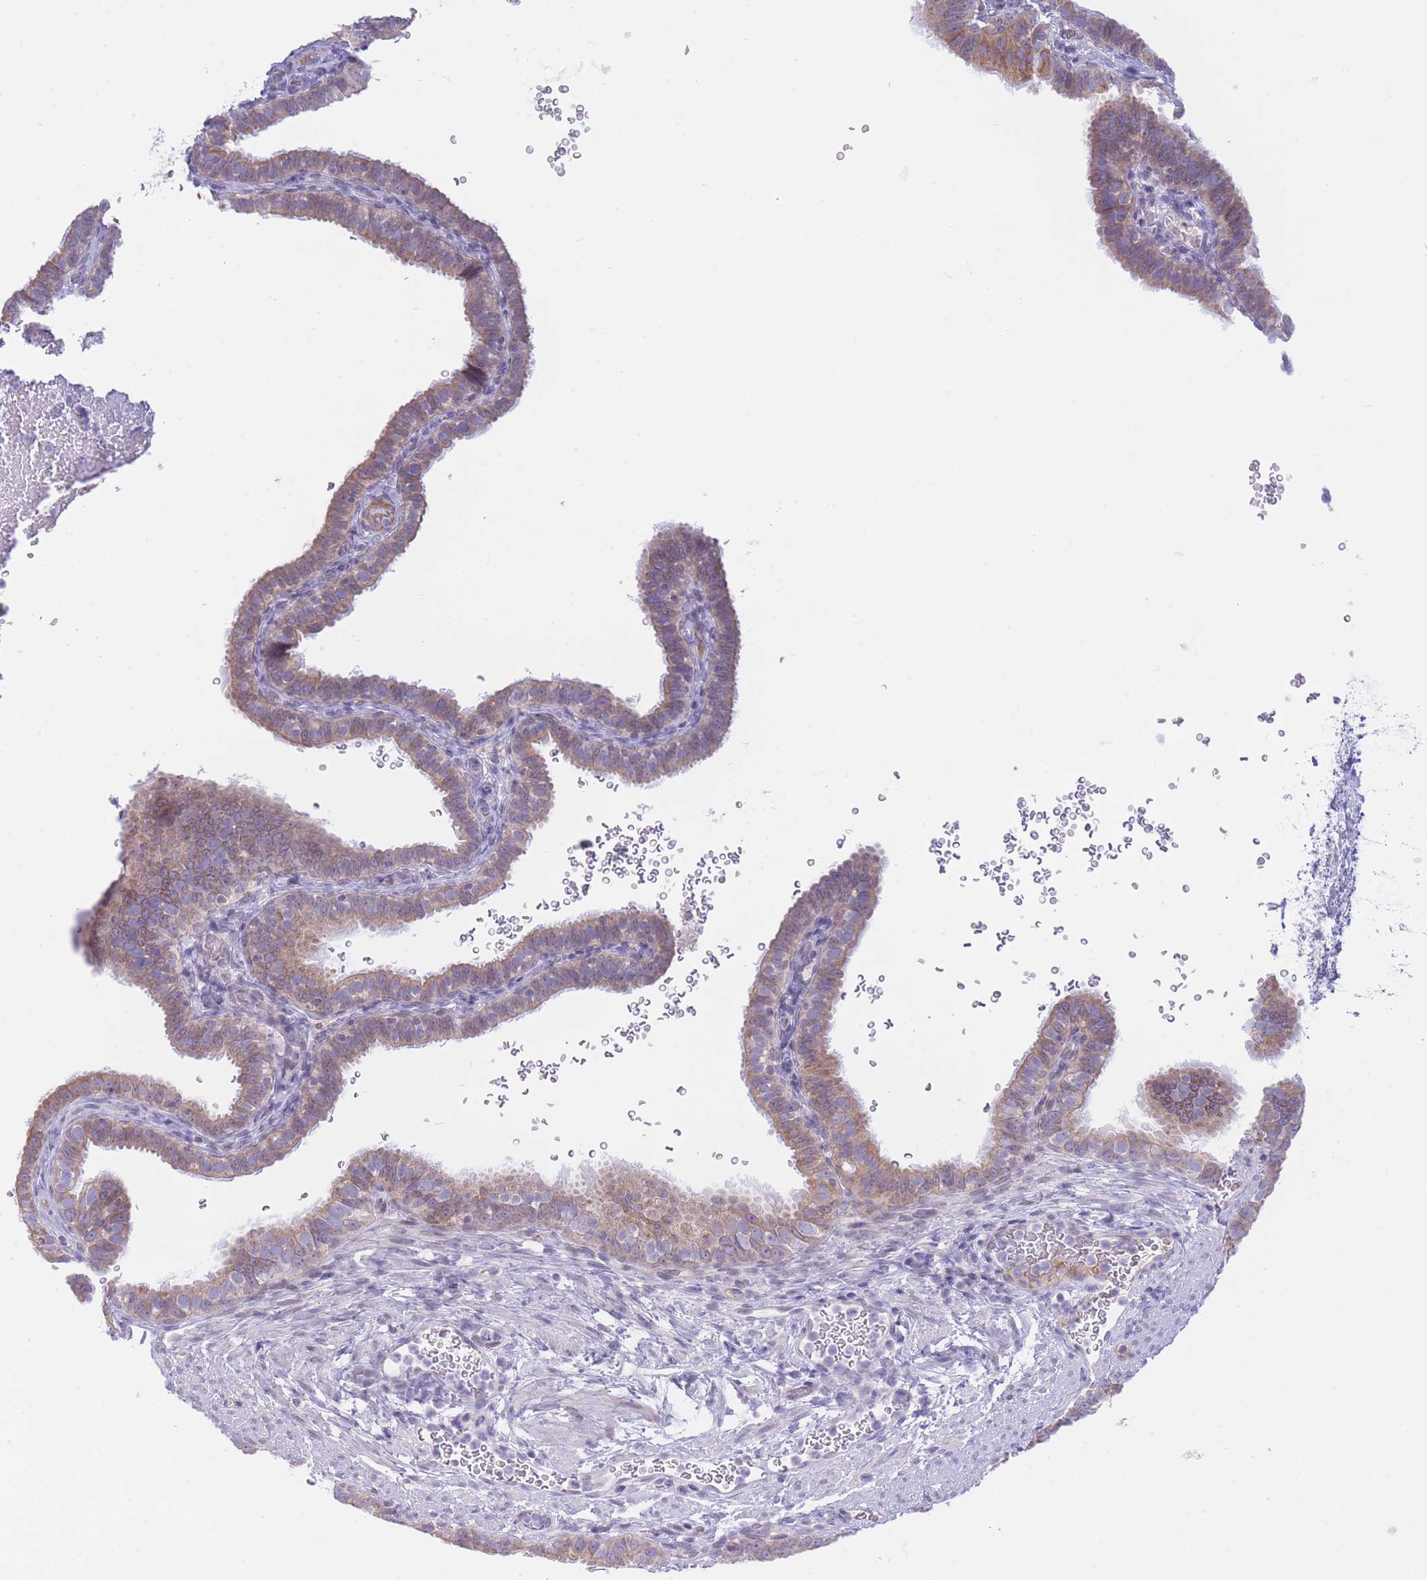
{"staining": {"intensity": "moderate", "quantity": "25%-75%", "location": "cytoplasmic/membranous"}, "tissue": "fallopian tube", "cell_type": "Glandular cells", "image_type": "normal", "snomed": [{"axis": "morphology", "description": "Normal tissue, NOS"}, {"axis": "topography", "description": "Fallopian tube"}], "caption": "Immunohistochemical staining of benign human fallopian tube shows medium levels of moderate cytoplasmic/membranous expression in about 25%-75% of glandular cells.", "gene": "NANP", "patient": {"sex": "female", "age": 41}}